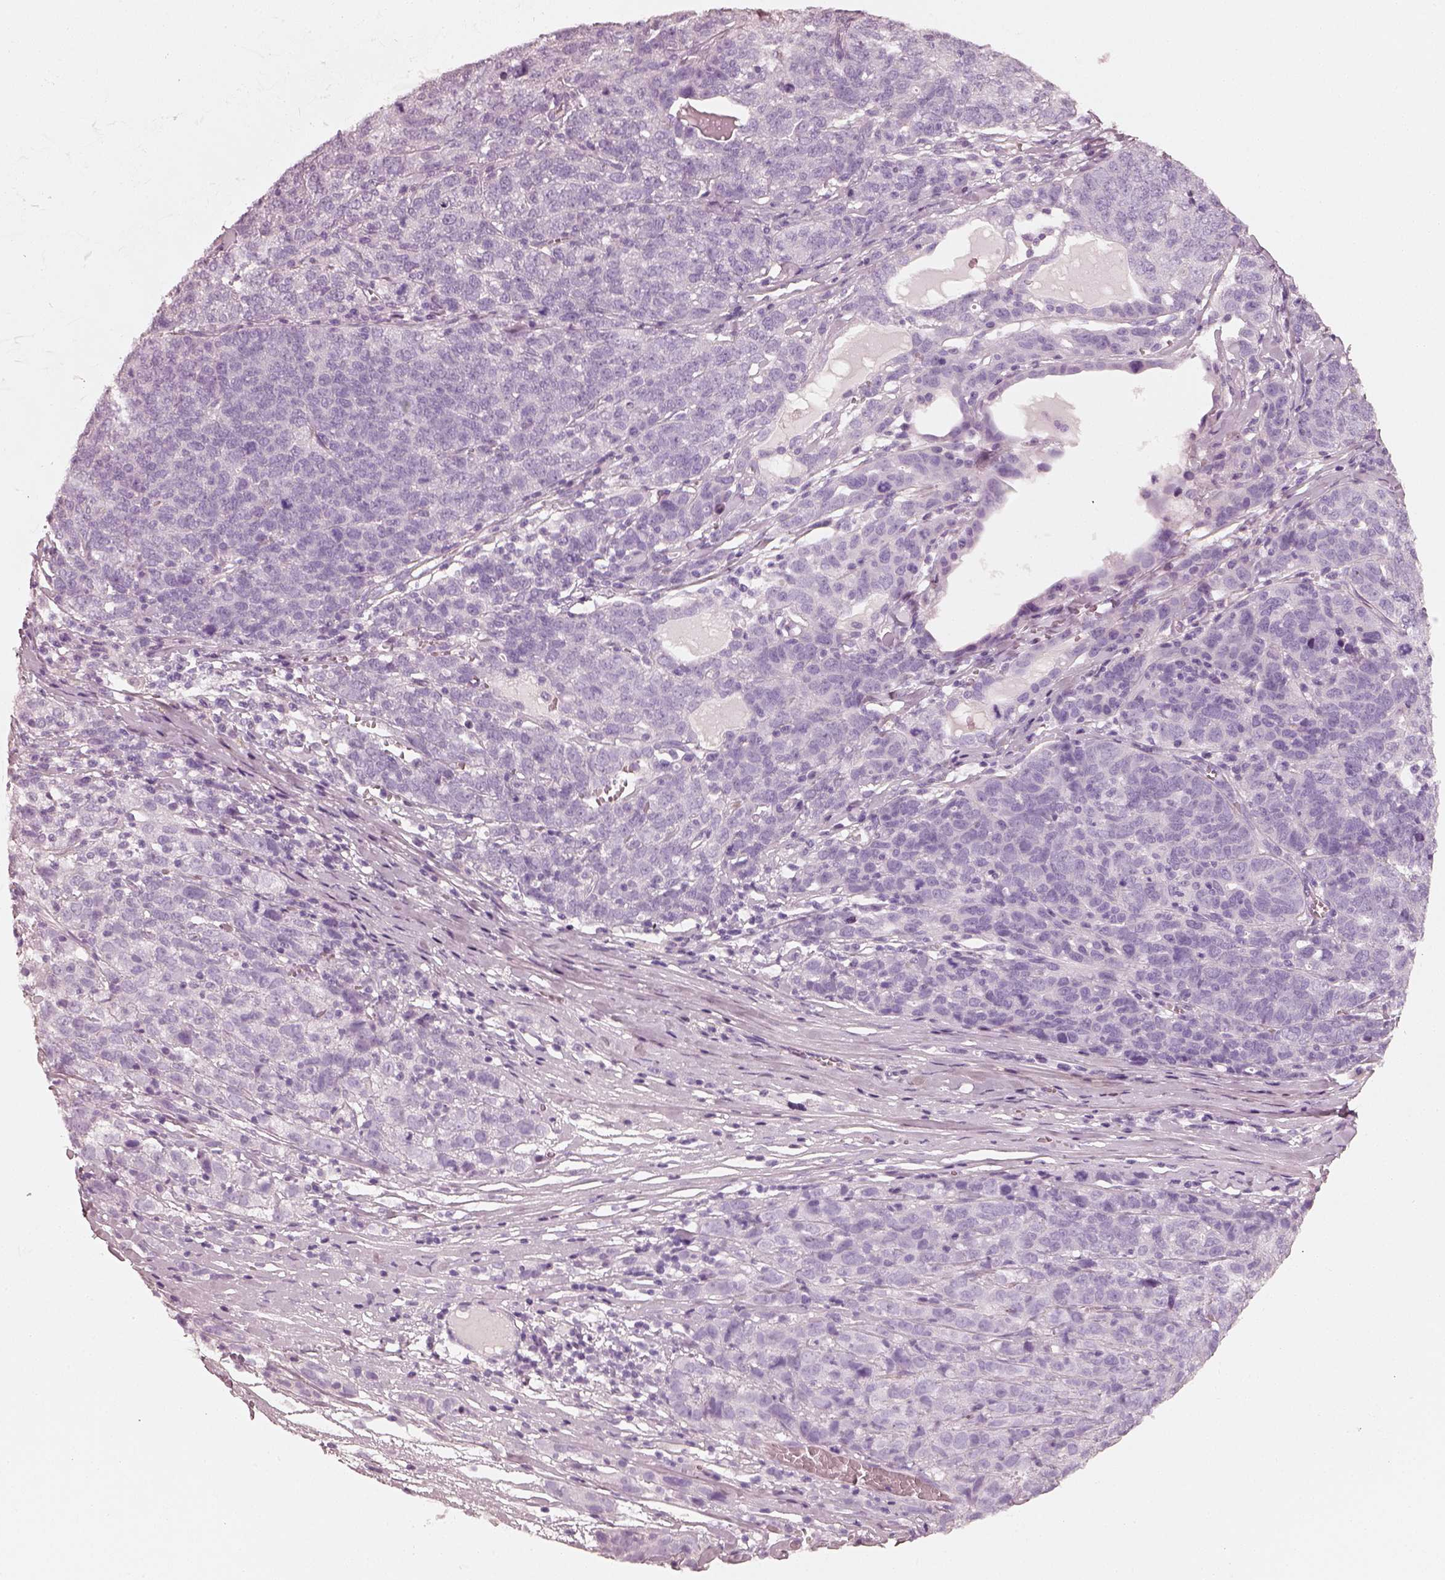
{"staining": {"intensity": "negative", "quantity": "none", "location": "none"}, "tissue": "ovarian cancer", "cell_type": "Tumor cells", "image_type": "cancer", "snomed": [{"axis": "morphology", "description": "Cystadenocarcinoma, serous, NOS"}, {"axis": "topography", "description": "Ovary"}], "caption": "Micrograph shows no significant protein expression in tumor cells of ovarian cancer (serous cystadenocarcinoma).", "gene": "RS1", "patient": {"sex": "female", "age": 71}}